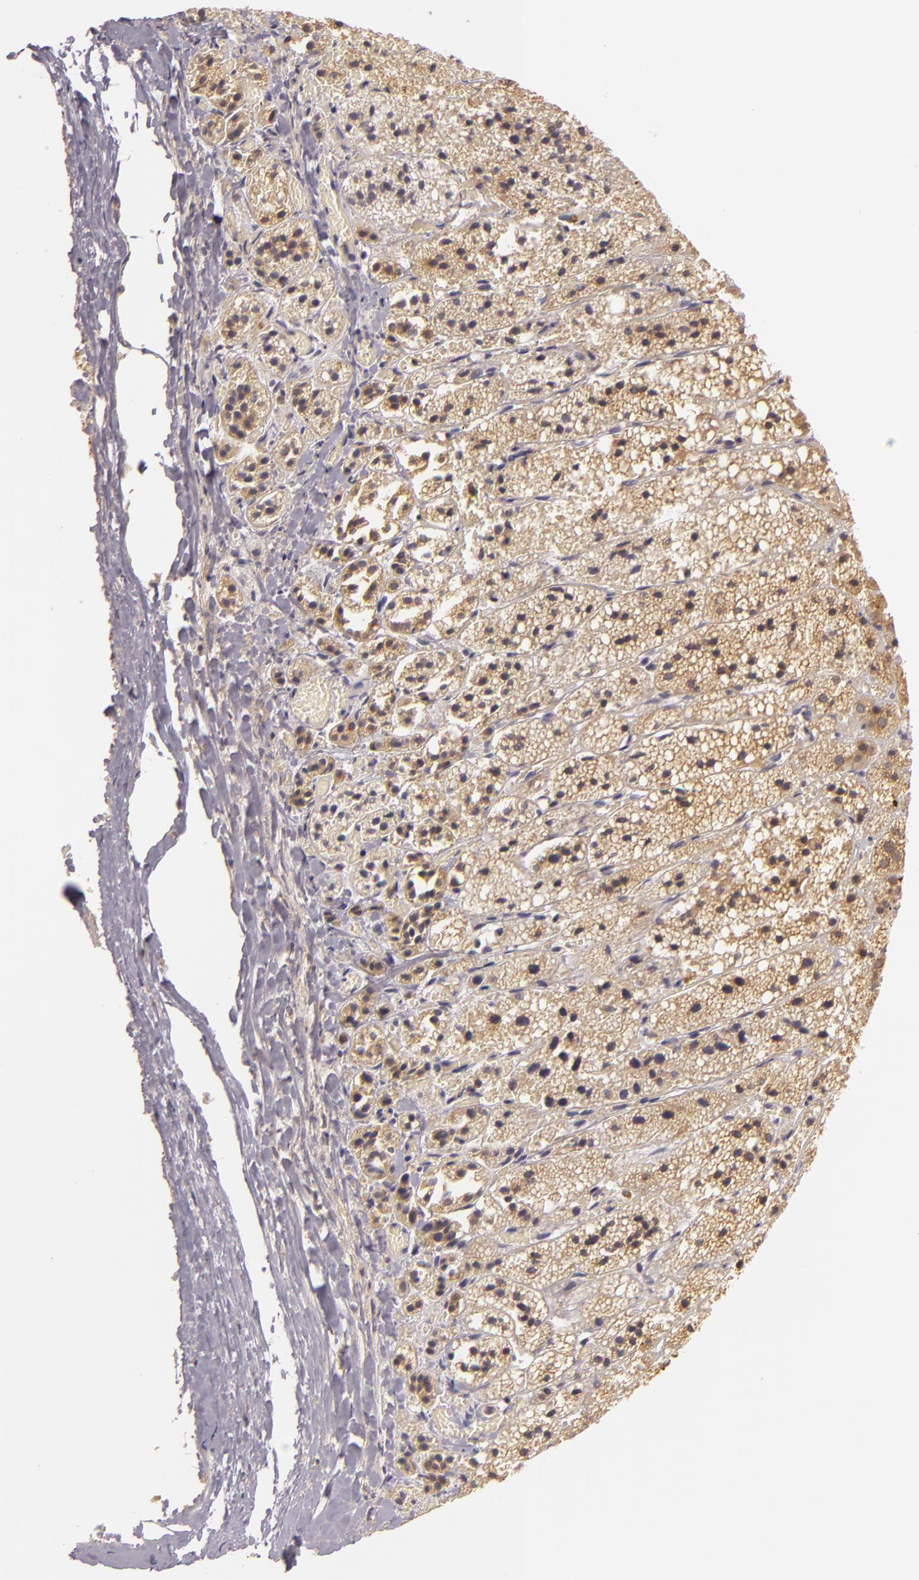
{"staining": {"intensity": "moderate", "quantity": ">75%", "location": "cytoplasmic/membranous"}, "tissue": "adrenal gland", "cell_type": "Glandular cells", "image_type": "normal", "snomed": [{"axis": "morphology", "description": "Normal tissue, NOS"}, {"axis": "topography", "description": "Adrenal gland"}], "caption": "Brown immunohistochemical staining in normal human adrenal gland displays moderate cytoplasmic/membranous expression in about >75% of glandular cells. The staining is performed using DAB (3,3'-diaminobenzidine) brown chromogen to label protein expression. The nuclei are counter-stained blue using hematoxylin.", "gene": "TOM1", "patient": {"sex": "female", "age": 44}}